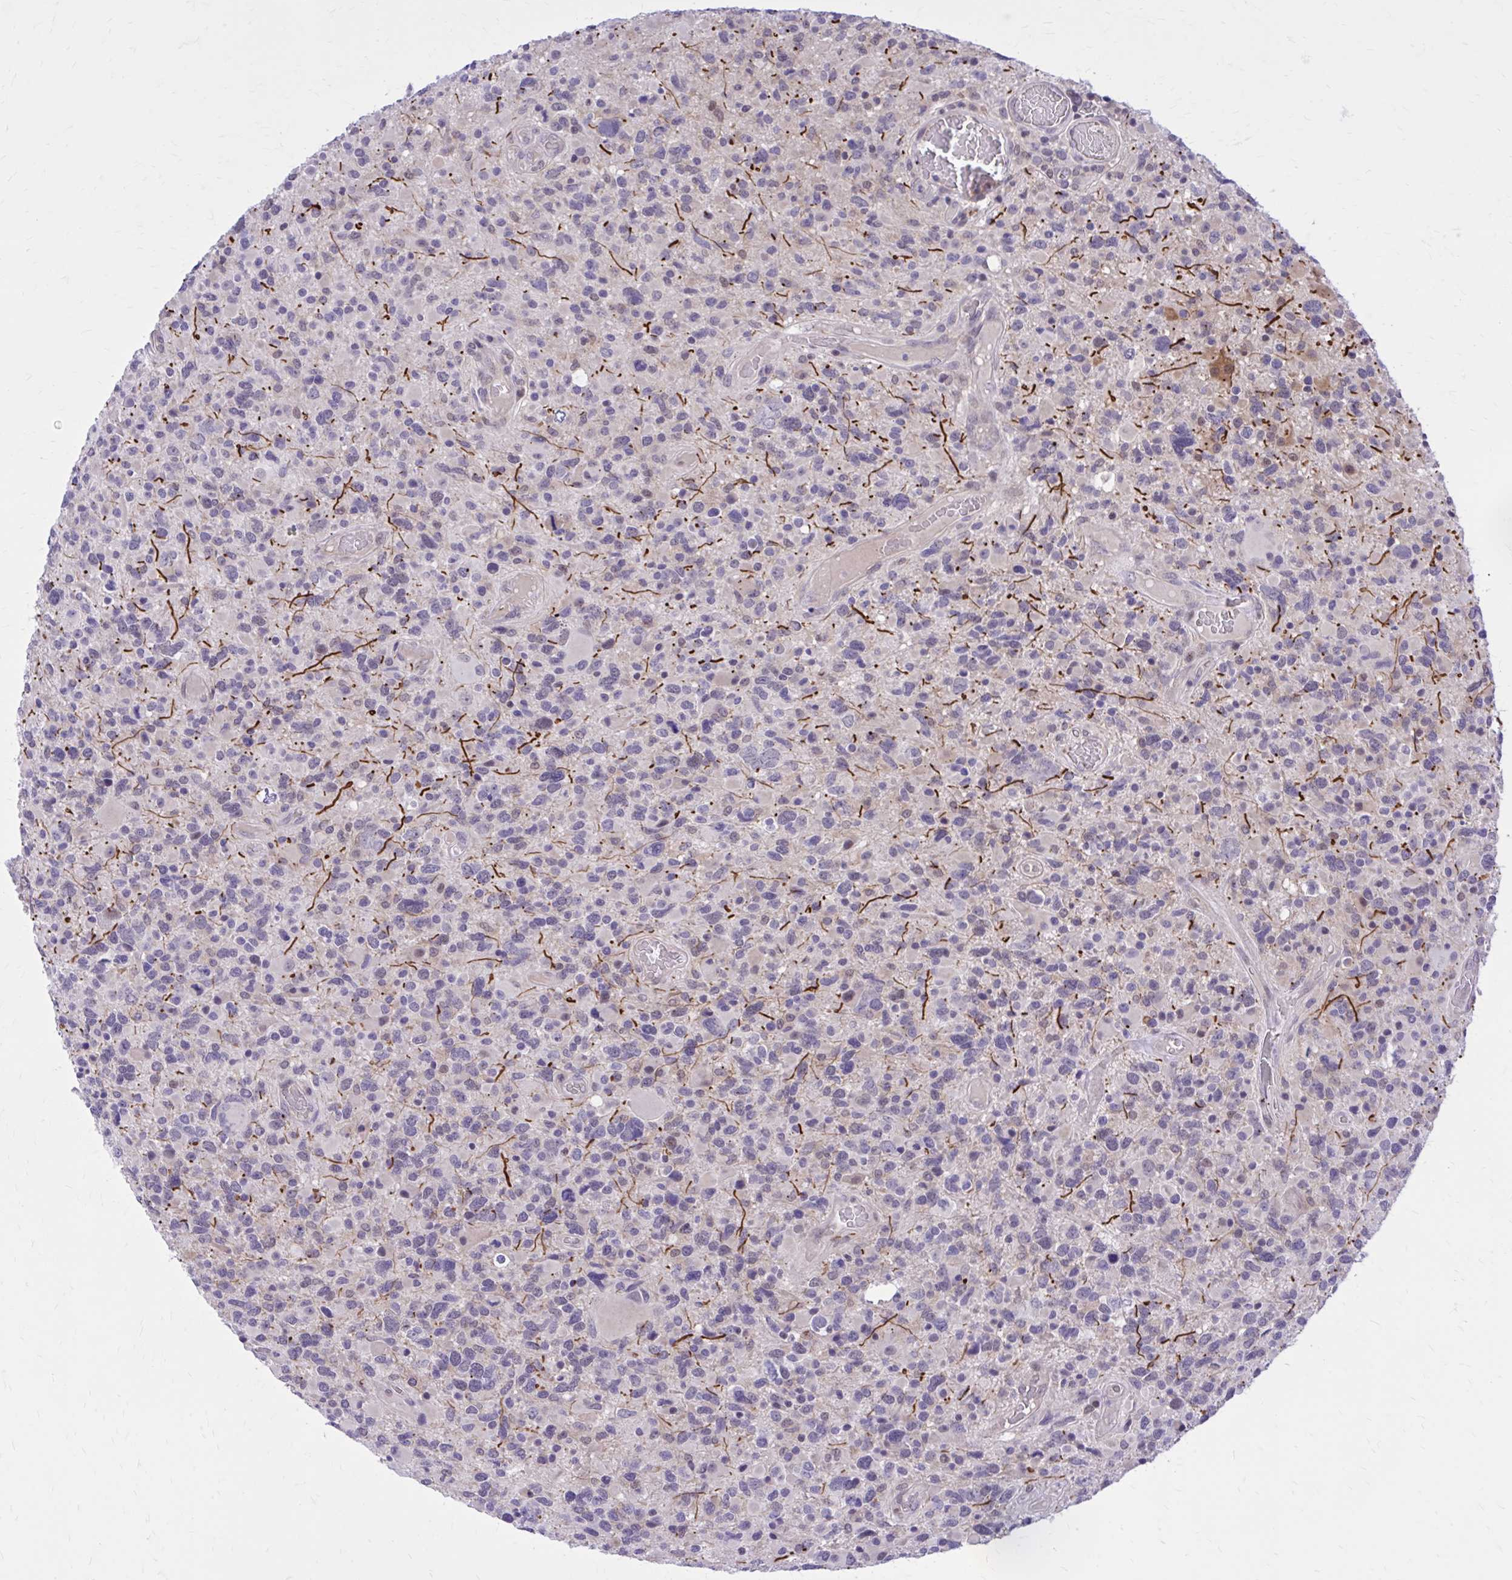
{"staining": {"intensity": "negative", "quantity": "none", "location": "none"}, "tissue": "glioma", "cell_type": "Tumor cells", "image_type": "cancer", "snomed": [{"axis": "morphology", "description": "Glioma, malignant, High grade"}, {"axis": "topography", "description": "Brain"}], "caption": "Human glioma stained for a protein using immunohistochemistry (IHC) reveals no staining in tumor cells.", "gene": "ZBTB25", "patient": {"sex": "female", "age": 40}}